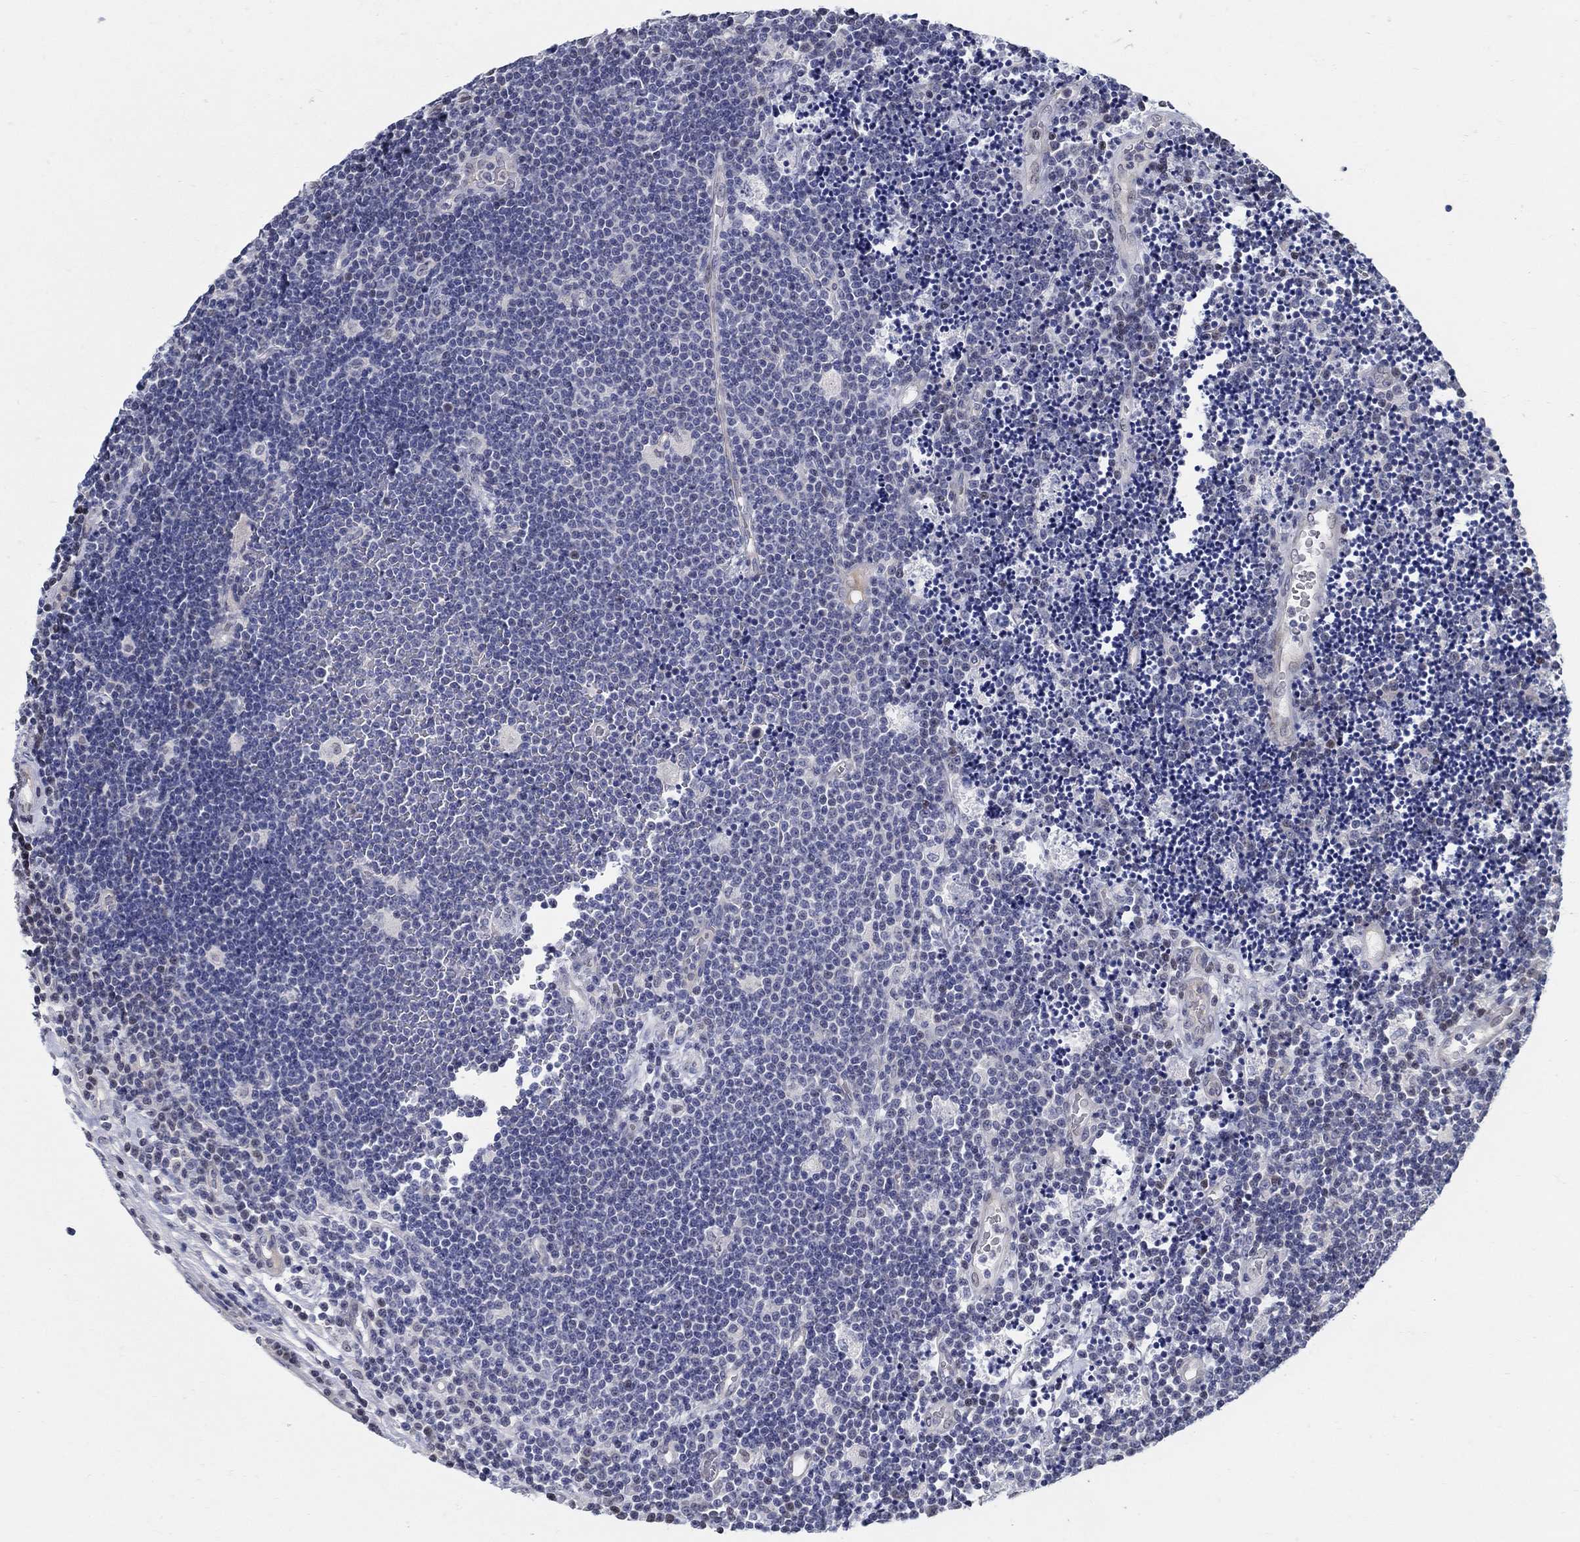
{"staining": {"intensity": "negative", "quantity": "none", "location": "none"}, "tissue": "lymphoma", "cell_type": "Tumor cells", "image_type": "cancer", "snomed": [{"axis": "morphology", "description": "Malignant lymphoma, non-Hodgkin's type, Low grade"}, {"axis": "topography", "description": "Brain"}], "caption": "A high-resolution micrograph shows immunohistochemistry staining of malignant lymphoma, non-Hodgkin's type (low-grade), which shows no significant expression in tumor cells.", "gene": "C16orf46", "patient": {"sex": "female", "age": 66}}